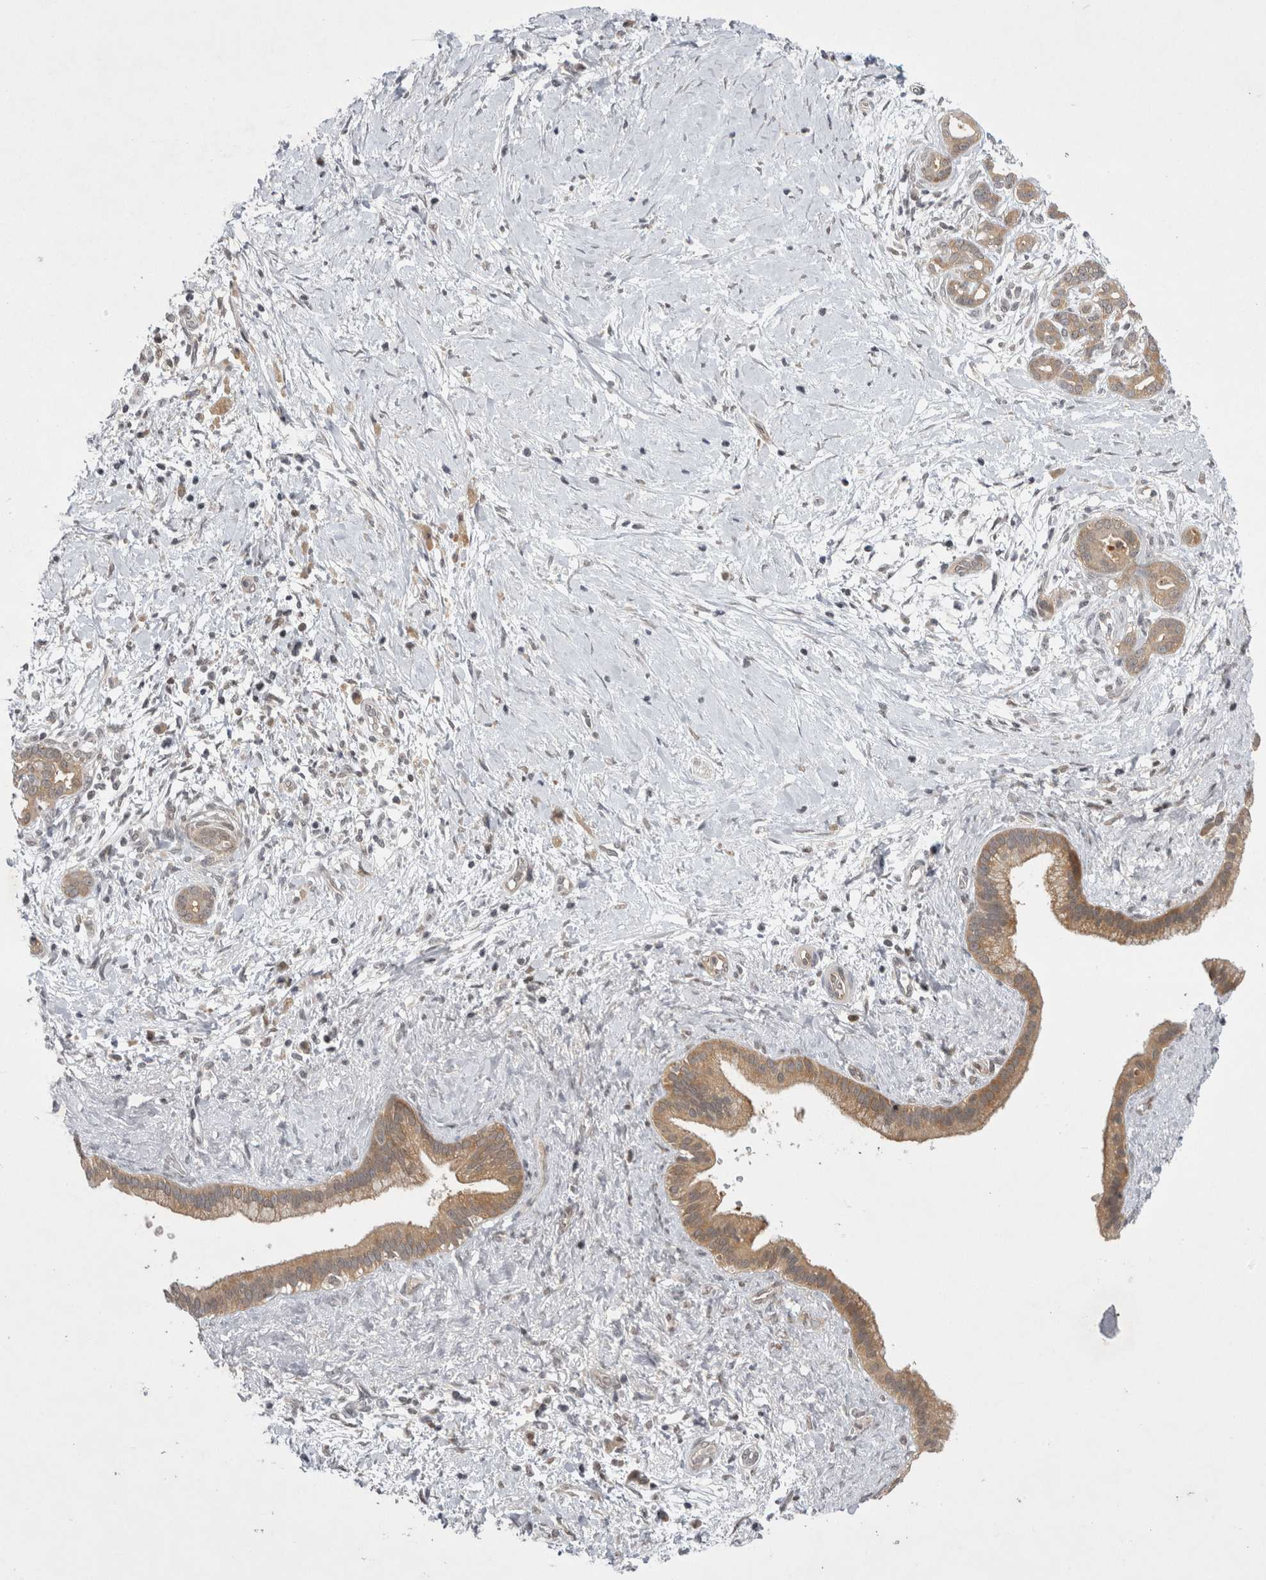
{"staining": {"intensity": "moderate", "quantity": ">75%", "location": "cytoplasmic/membranous"}, "tissue": "pancreatic cancer", "cell_type": "Tumor cells", "image_type": "cancer", "snomed": [{"axis": "morphology", "description": "Adenocarcinoma, NOS"}, {"axis": "topography", "description": "Pancreas"}], "caption": "There is medium levels of moderate cytoplasmic/membranous staining in tumor cells of pancreatic cancer, as demonstrated by immunohistochemical staining (brown color).", "gene": "PSMB2", "patient": {"sex": "male", "age": 58}}